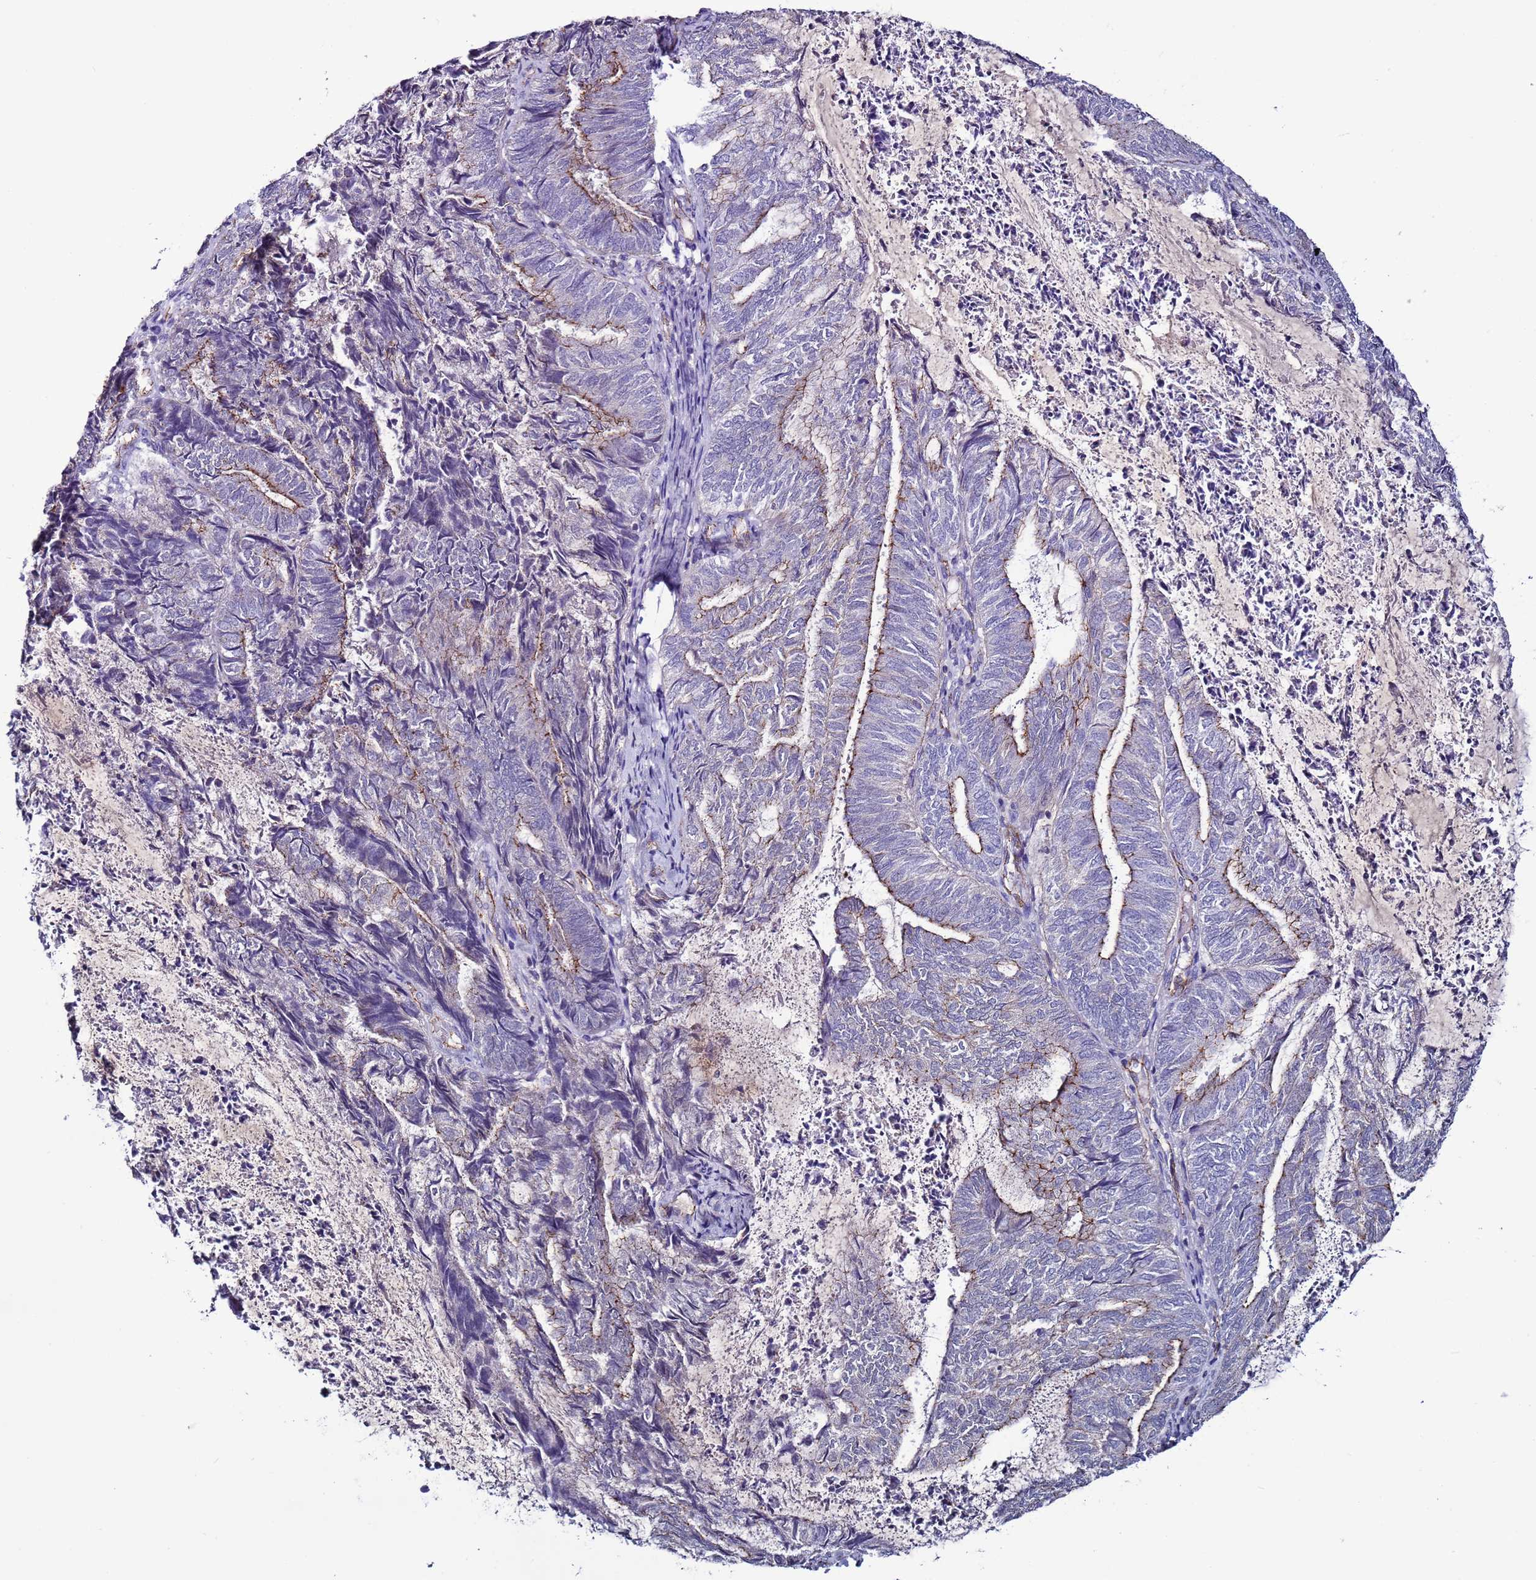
{"staining": {"intensity": "moderate", "quantity": "<25%", "location": "cytoplasmic/membranous"}, "tissue": "endometrial cancer", "cell_type": "Tumor cells", "image_type": "cancer", "snomed": [{"axis": "morphology", "description": "Adenocarcinoma, NOS"}, {"axis": "topography", "description": "Endometrium"}], "caption": "IHC of endometrial cancer shows low levels of moderate cytoplasmic/membranous expression in about <25% of tumor cells. Using DAB (3,3'-diaminobenzidine) (brown) and hematoxylin (blue) stains, captured at high magnification using brightfield microscopy.", "gene": "TENM3", "patient": {"sex": "female", "age": 80}}